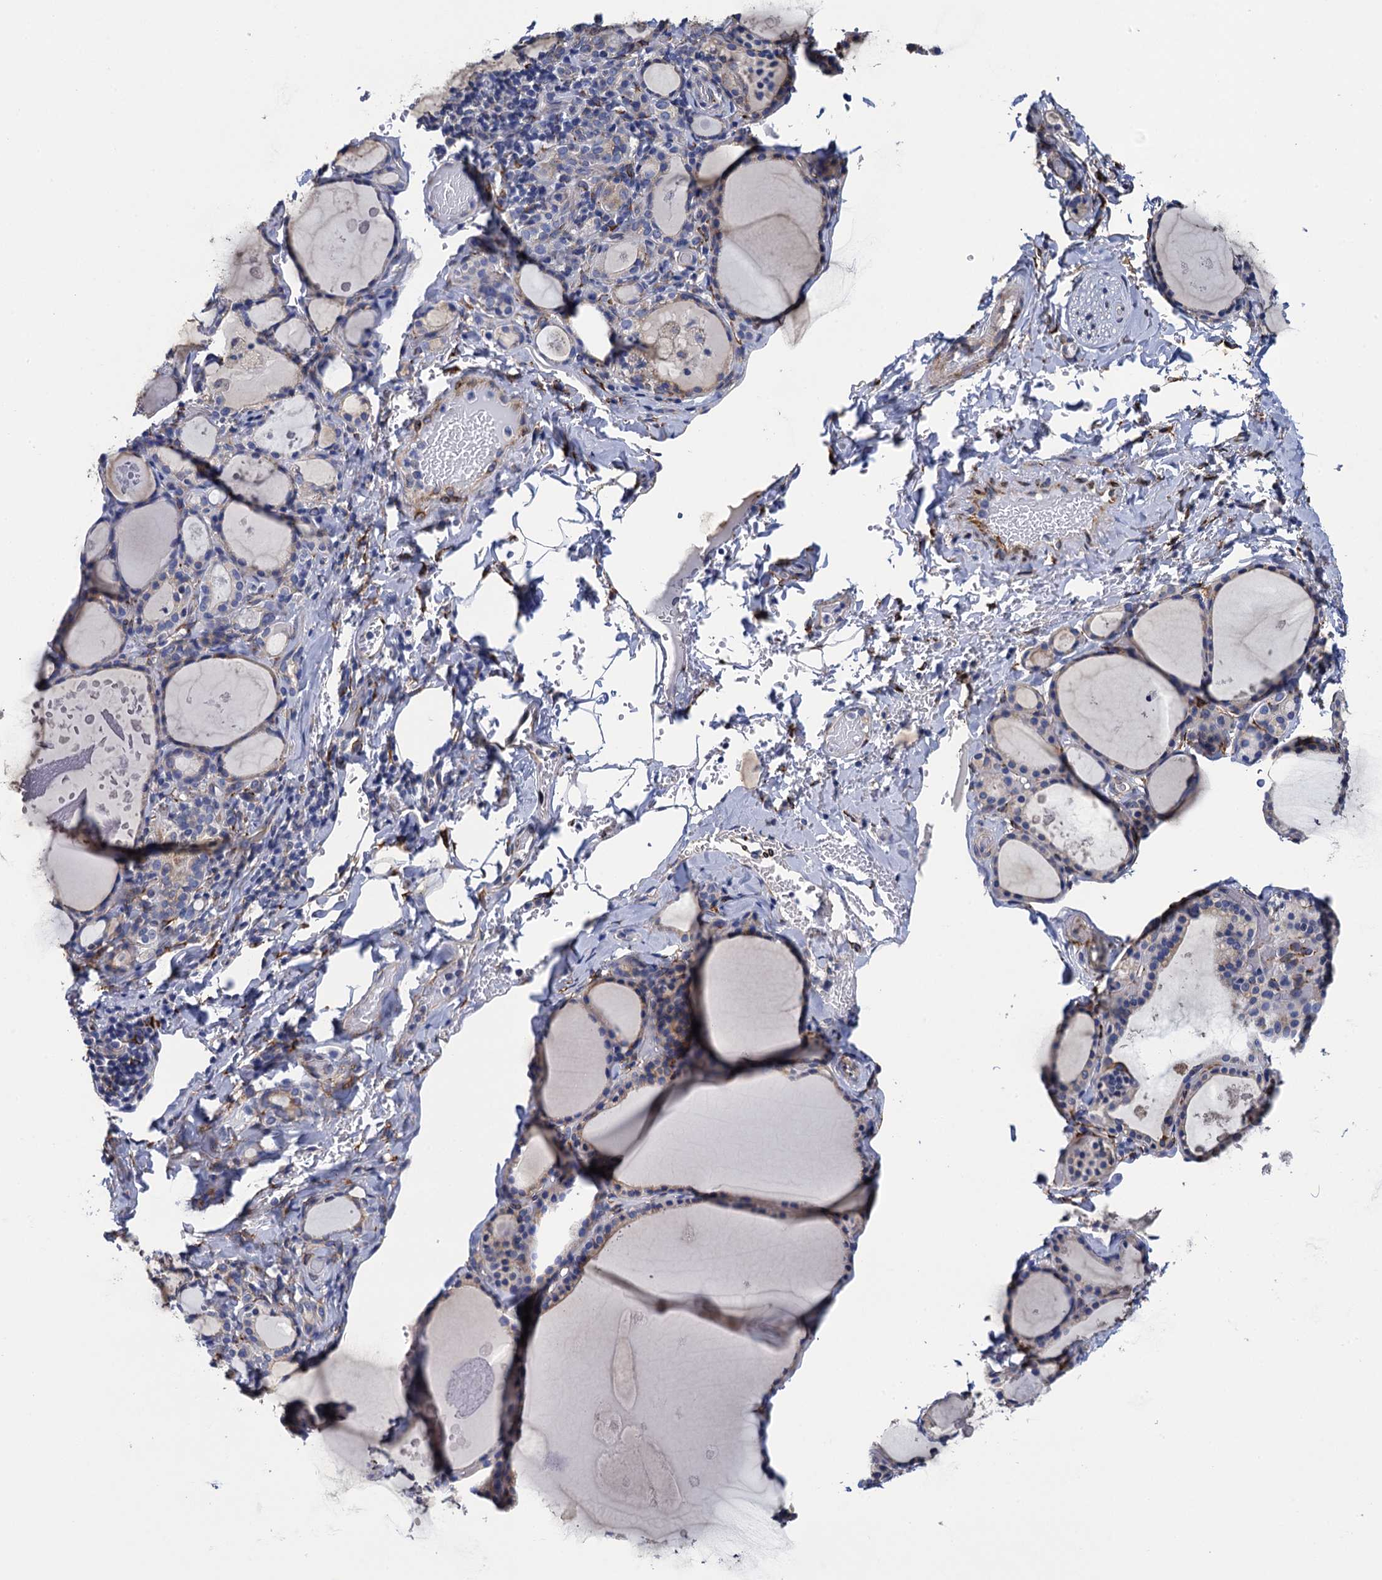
{"staining": {"intensity": "weak", "quantity": "25%-75%", "location": "cytoplasmic/membranous"}, "tissue": "thyroid gland", "cell_type": "Glandular cells", "image_type": "normal", "snomed": [{"axis": "morphology", "description": "Normal tissue, NOS"}, {"axis": "topography", "description": "Thyroid gland"}], "caption": "Weak cytoplasmic/membranous protein expression is present in about 25%-75% of glandular cells in thyroid gland.", "gene": "POGLUT3", "patient": {"sex": "male", "age": 56}}